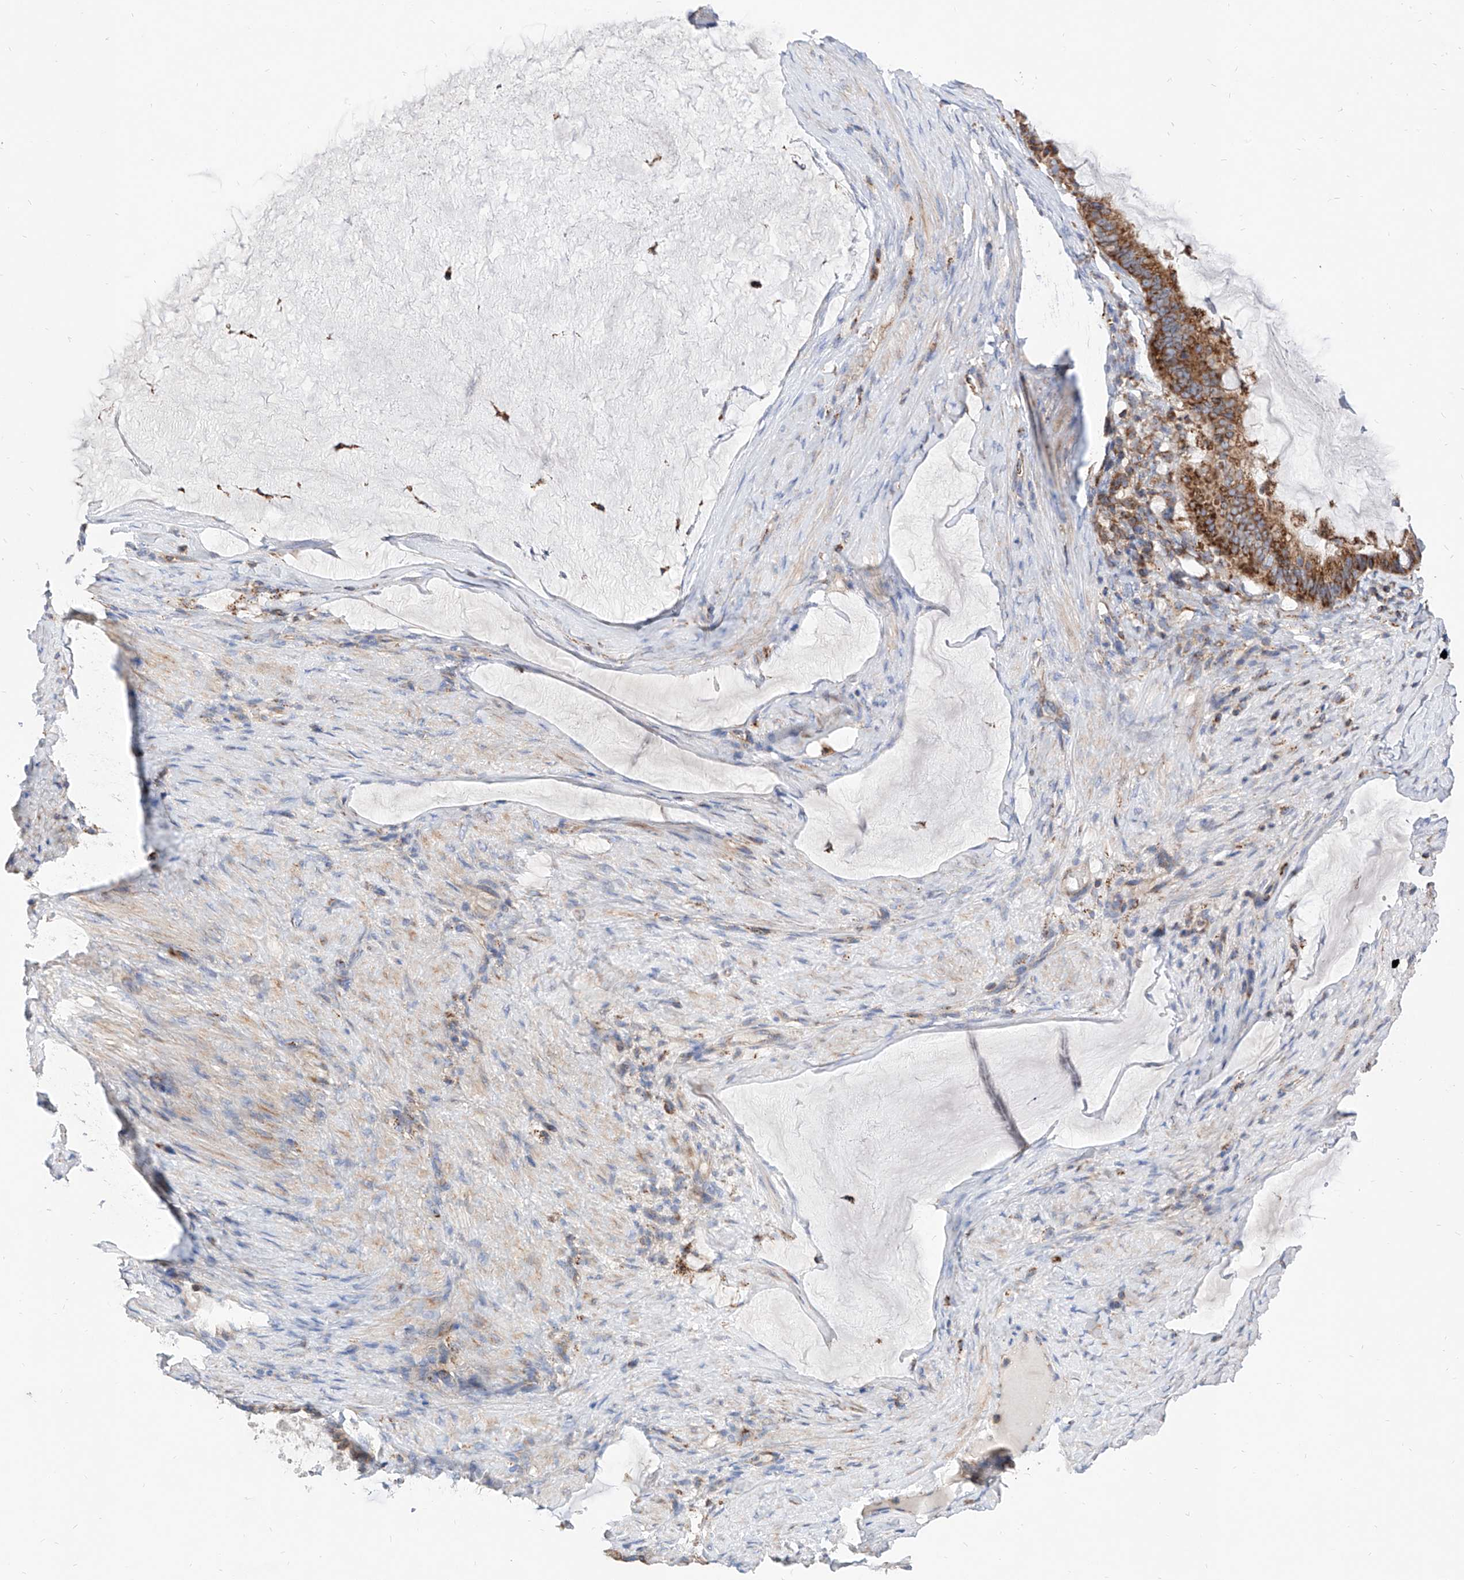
{"staining": {"intensity": "moderate", "quantity": ">75%", "location": "cytoplasmic/membranous"}, "tissue": "ovarian cancer", "cell_type": "Tumor cells", "image_type": "cancer", "snomed": [{"axis": "morphology", "description": "Cystadenocarcinoma, mucinous, NOS"}, {"axis": "topography", "description": "Ovary"}], "caption": "High-power microscopy captured an IHC photomicrograph of ovarian cancer (mucinous cystadenocarcinoma), revealing moderate cytoplasmic/membranous staining in about >75% of tumor cells.", "gene": "CPNE5", "patient": {"sex": "female", "age": 61}}